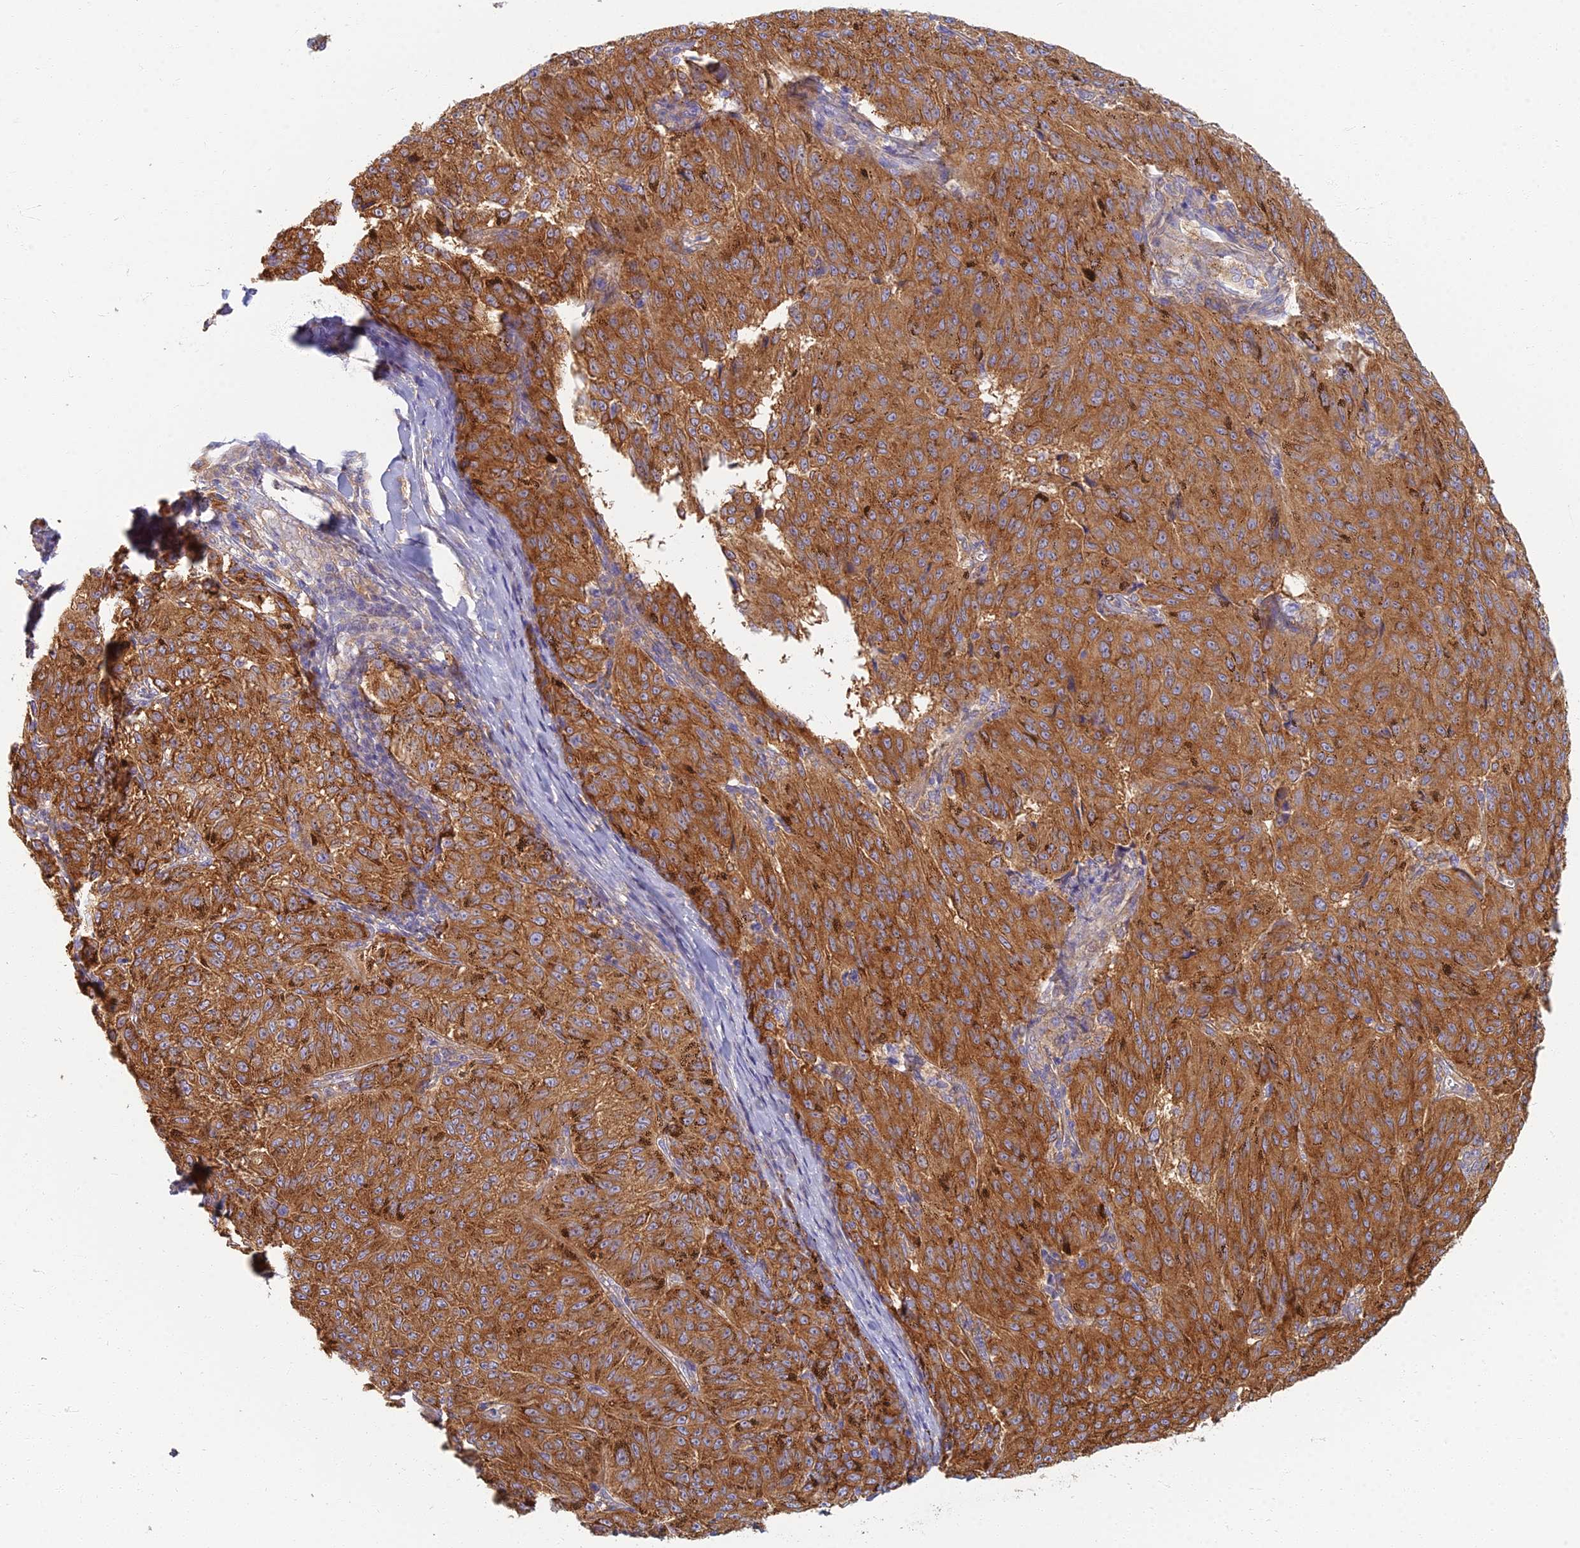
{"staining": {"intensity": "strong", "quantity": ">75%", "location": "cytoplasmic/membranous"}, "tissue": "melanoma", "cell_type": "Tumor cells", "image_type": "cancer", "snomed": [{"axis": "morphology", "description": "Malignant melanoma, NOS"}, {"axis": "topography", "description": "Skin"}], "caption": "The immunohistochemical stain labels strong cytoplasmic/membranous staining in tumor cells of malignant melanoma tissue.", "gene": "RBSN", "patient": {"sex": "female", "age": 72}}